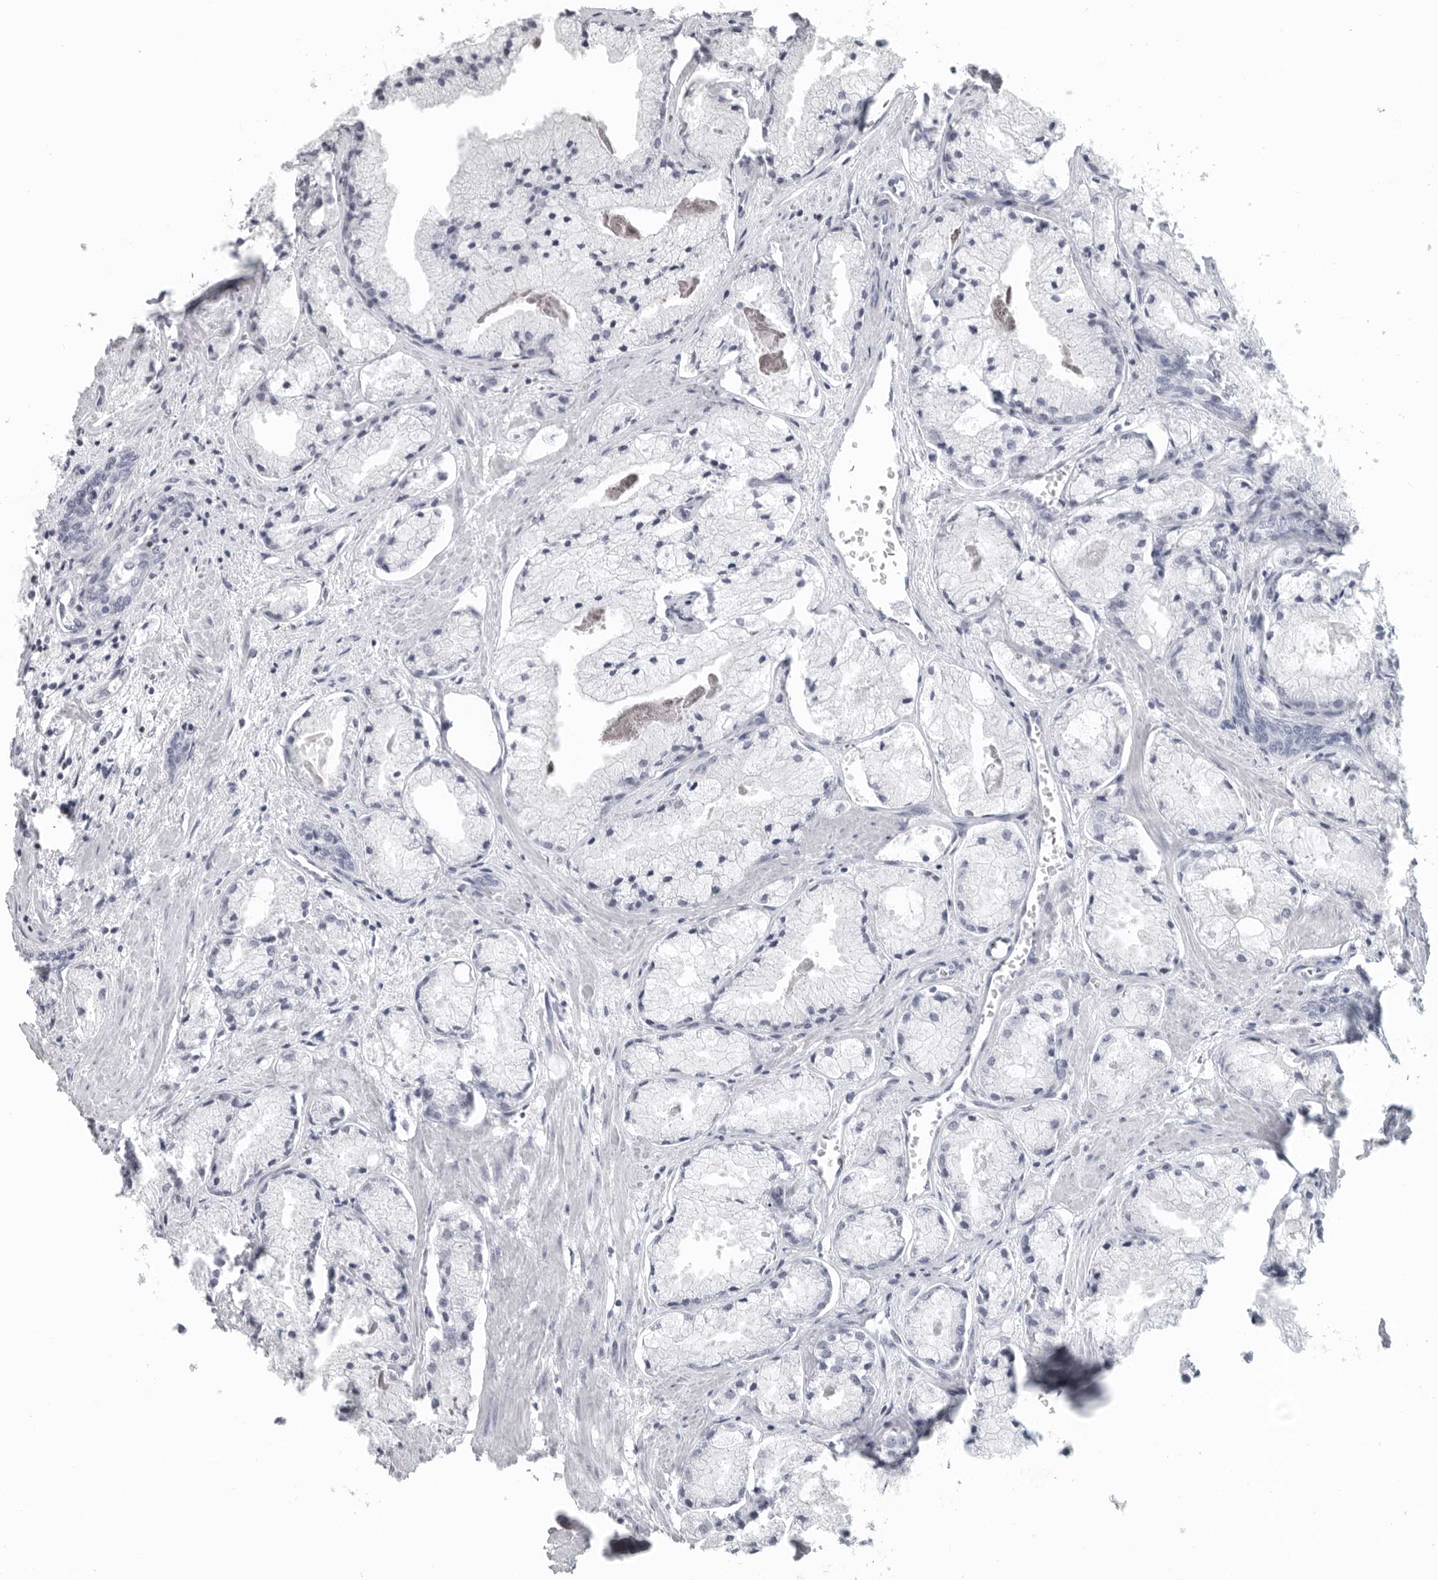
{"staining": {"intensity": "negative", "quantity": "none", "location": "none"}, "tissue": "prostate cancer", "cell_type": "Tumor cells", "image_type": "cancer", "snomed": [{"axis": "morphology", "description": "Adenocarcinoma, High grade"}, {"axis": "topography", "description": "Prostate"}], "caption": "Human prostate cancer stained for a protein using immunohistochemistry (IHC) reveals no staining in tumor cells.", "gene": "SATB2", "patient": {"sex": "male", "age": 50}}